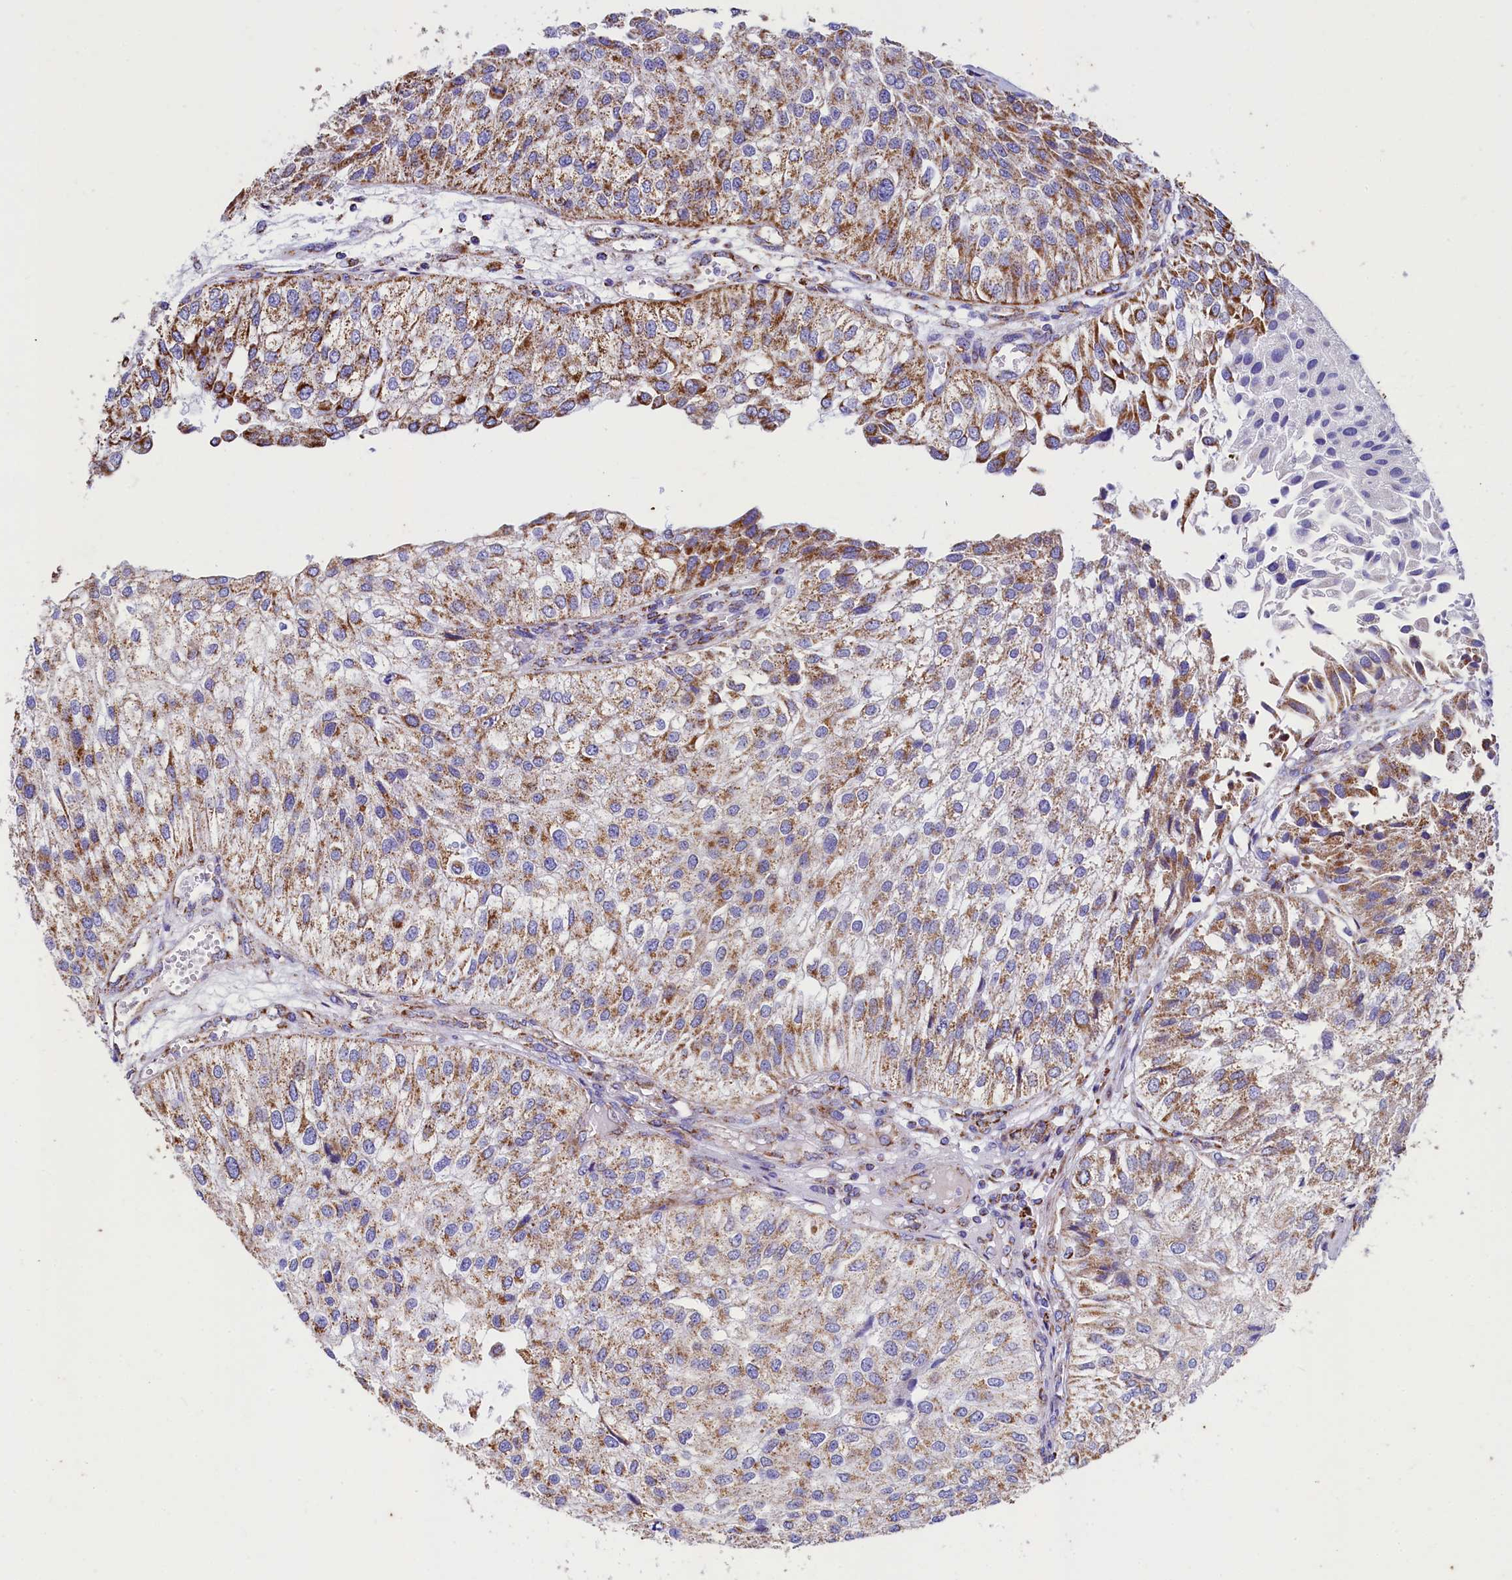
{"staining": {"intensity": "moderate", "quantity": ">75%", "location": "cytoplasmic/membranous"}, "tissue": "urothelial cancer", "cell_type": "Tumor cells", "image_type": "cancer", "snomed": [{"axis": "morphology", "description": "Urothelial carcinoma, Low grade"}, {"axis": "topography", "description": "Urinary bladder"}], "caption": "Immunohistochemistry photomicrograph of neoplastic tissue: human urothelial cancer stained using IHC shows medium levels of moderate protein expression localized specifically in the cytoplasmic/membranous of tumor cells, appearing as a cytoplasmic/membranous brown color.", "gene": "IDH3A", "patient": {"sex": "female", "age": 89}}